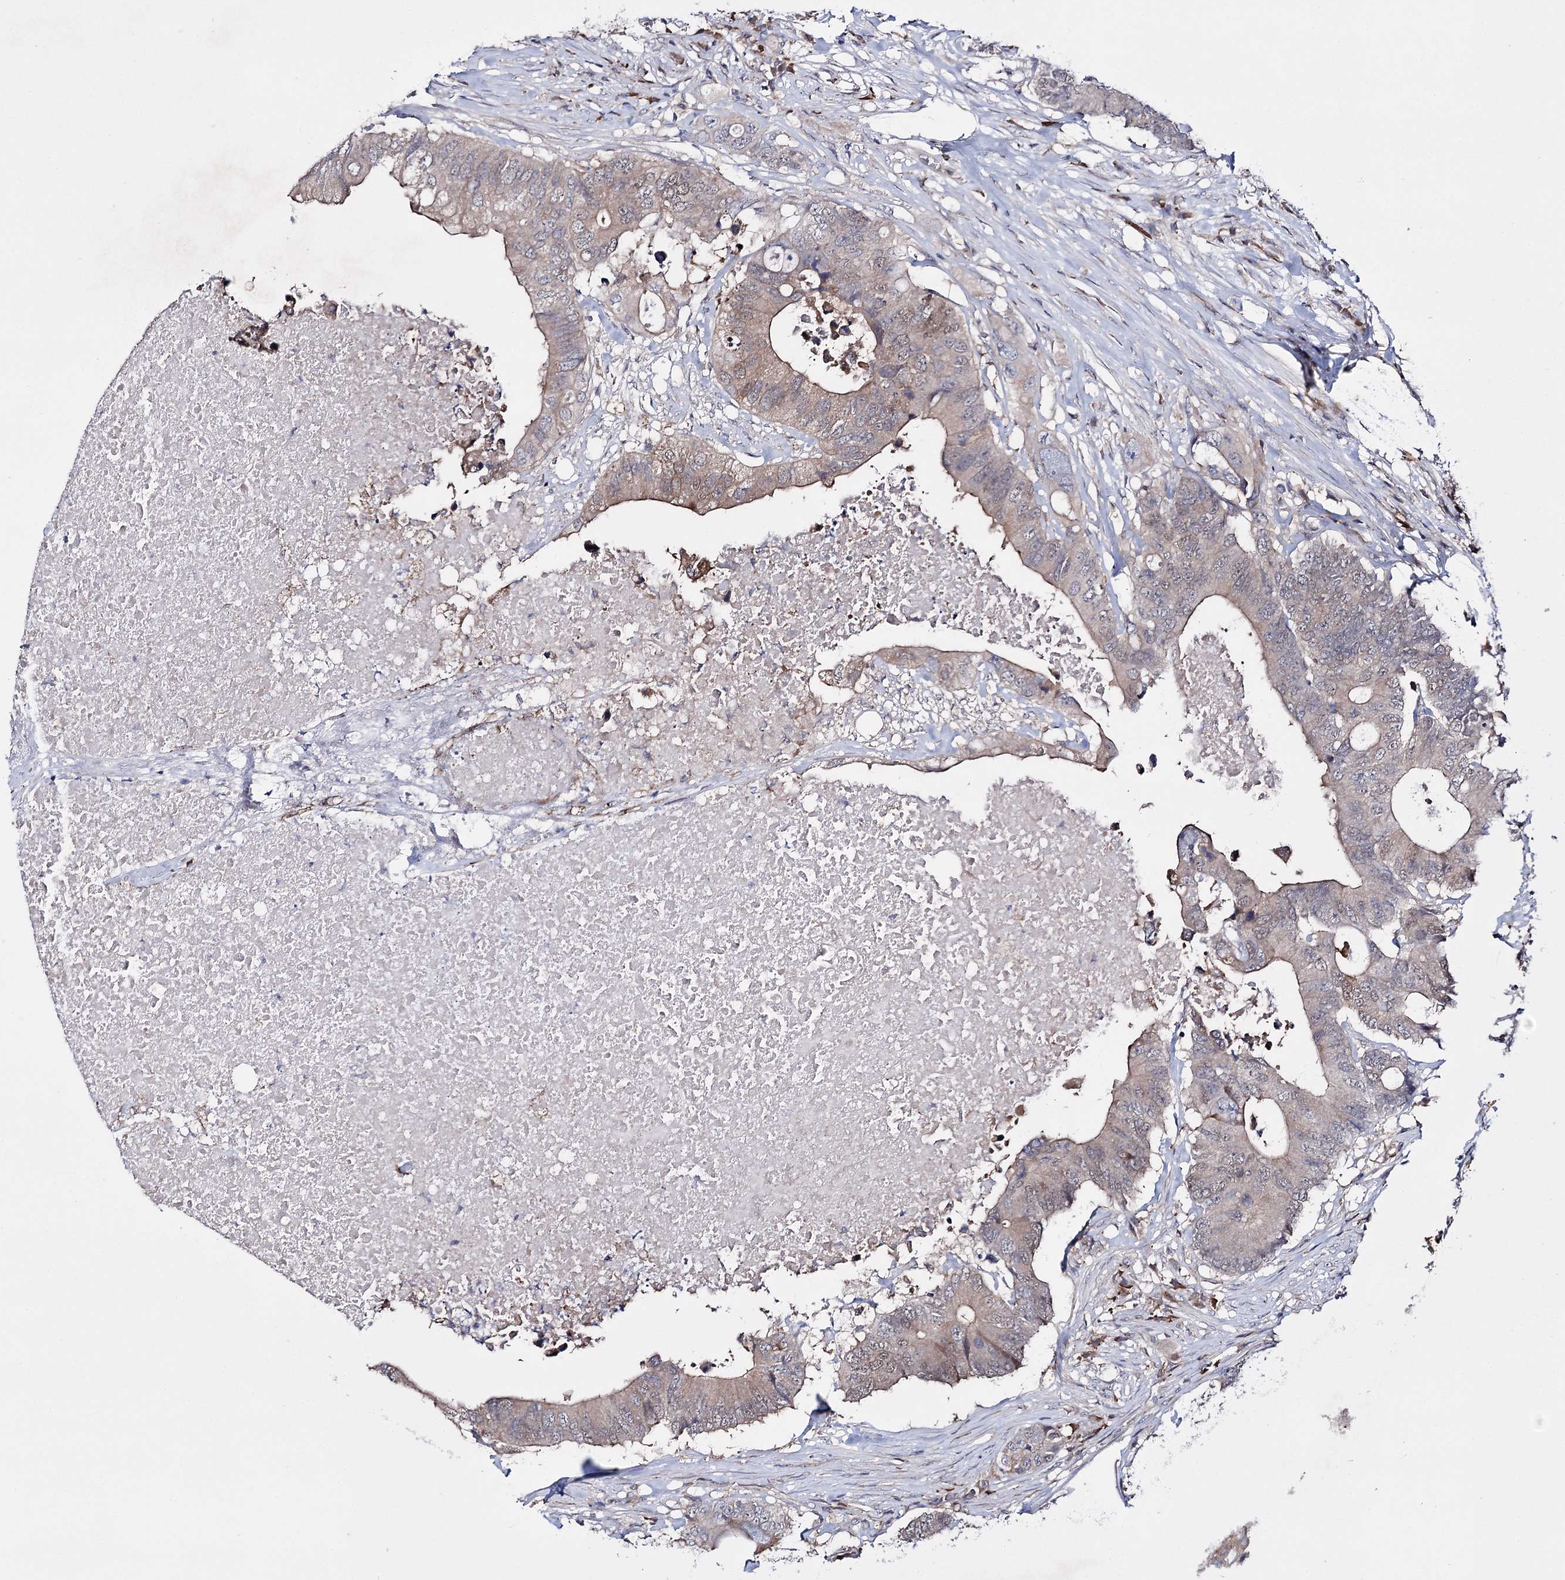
{"staining": {"intensity": "moderate", "quantity": ">75%", "location": "cytoplasmic/membranous,nuclear"}, "tissue": "colorectal cancer", "cell_type": "Tumor cells", "image_type": "cancer", "snomed": [{"axis": "morphology", "description": "Adenocarcinoma, NOS"}, {"axis": "topography", "description": "Colon"}], "caption": "Tumor cells display medium levels of moderate cytoplasmic/membranous and nuclear staining in approximately >75% of cells in human colorectal adenocarcinoma.", "gene": "PTER", "patient": {"sex": "male", "age": 71}}